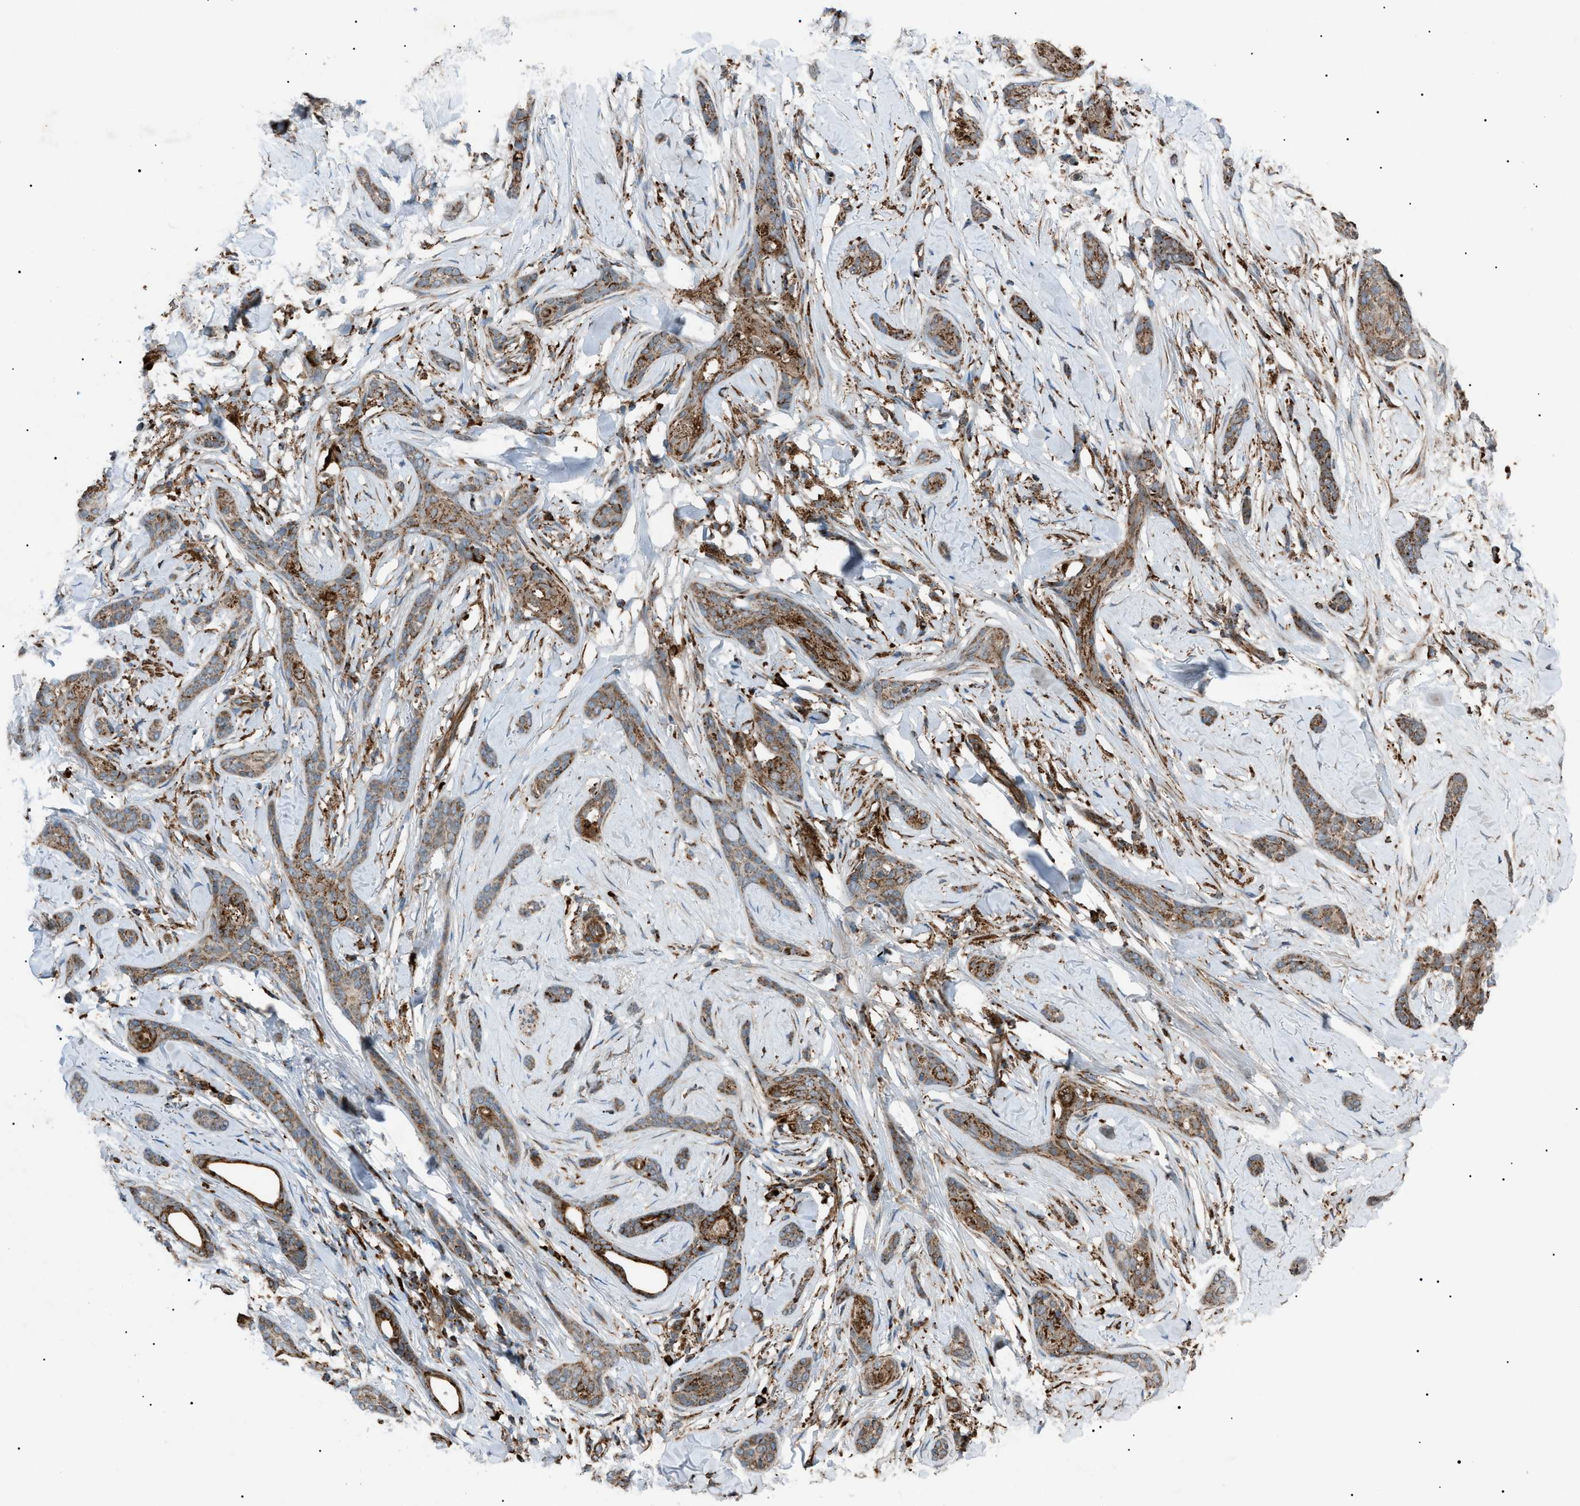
{"staining": {"intensity": "moderate", "quantity": ">75%", "location": "cytoplasmic/membranous"}, "tissue": "skin cancer", "cell_type": "Tumor cells", "image_type": "cancer", "snomed": [{"axis": "morphology", "description": "Basal cell carcinoma"}, {"axis": "morphology", "description": "Adnexal tumor, benign"}, {"axis": "topography", "description": "Skin"}], "caption": "IHC of basal cell carcinoma (skin) displays medium levels of moderate cytoplasmic/membranous expression in about >75% of tumor cells.", "gene": "C1GALT1C1", "patient": {"sex": "female", "age": 42}}